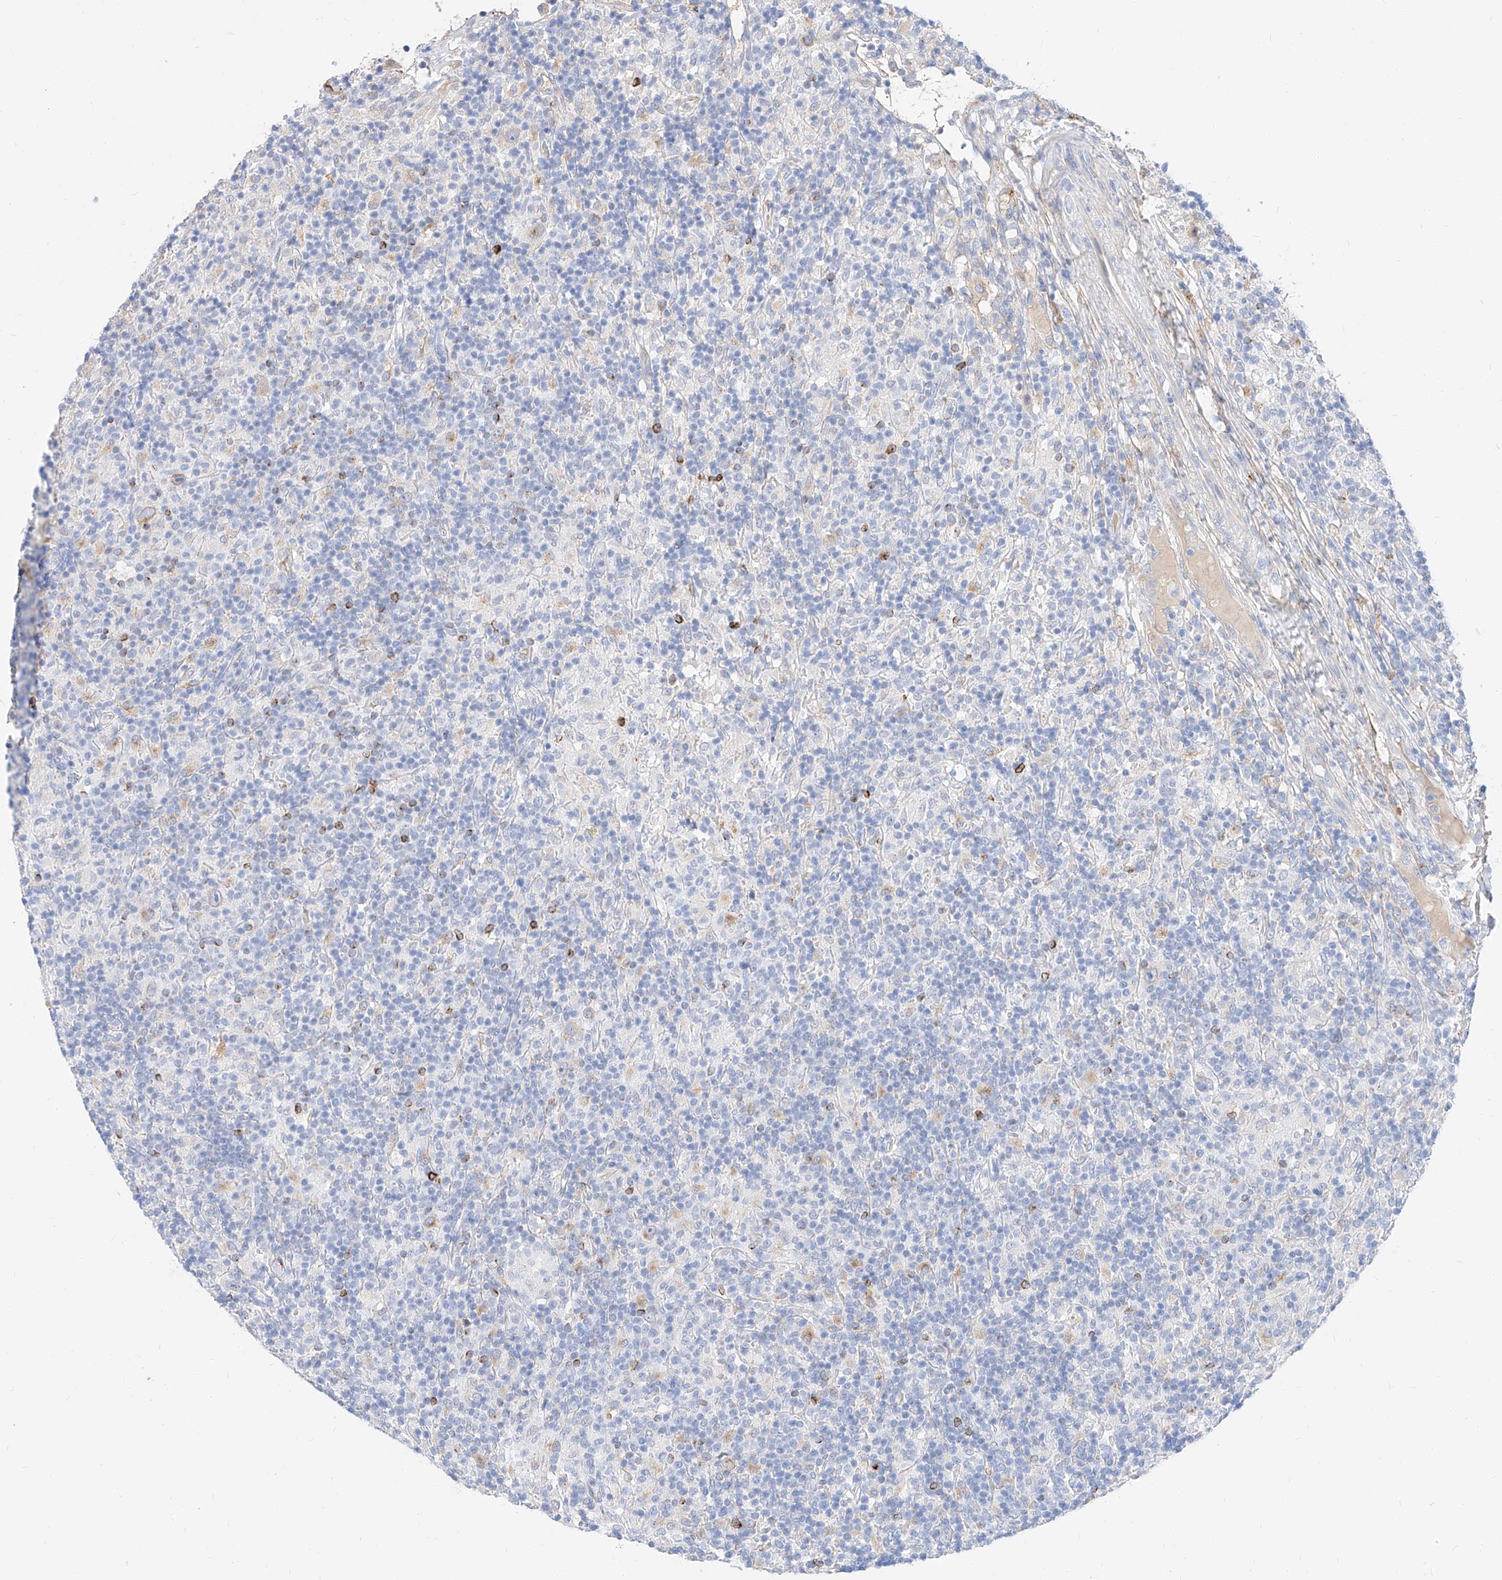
{"staining": {"intensity": "negative", "quantity": "none", "location": "none"}, "tissue": "lymphoma", "cell_type": "Tumor cells", "image_type": "cancer", "snomed": [{"axis": "morphology", "description": "Hodgkin's disease, NOS"}, {"axis": "topography", "description": "Lymph node"}], "caption": "This image is of Hodgkin's disease stained with IHC to label a protein in brown with the nuclei are counter-stained blue. There is no staining in tumor cells.", "gene": "MAP7", "patient": {"sex": "male", "age": 70}}